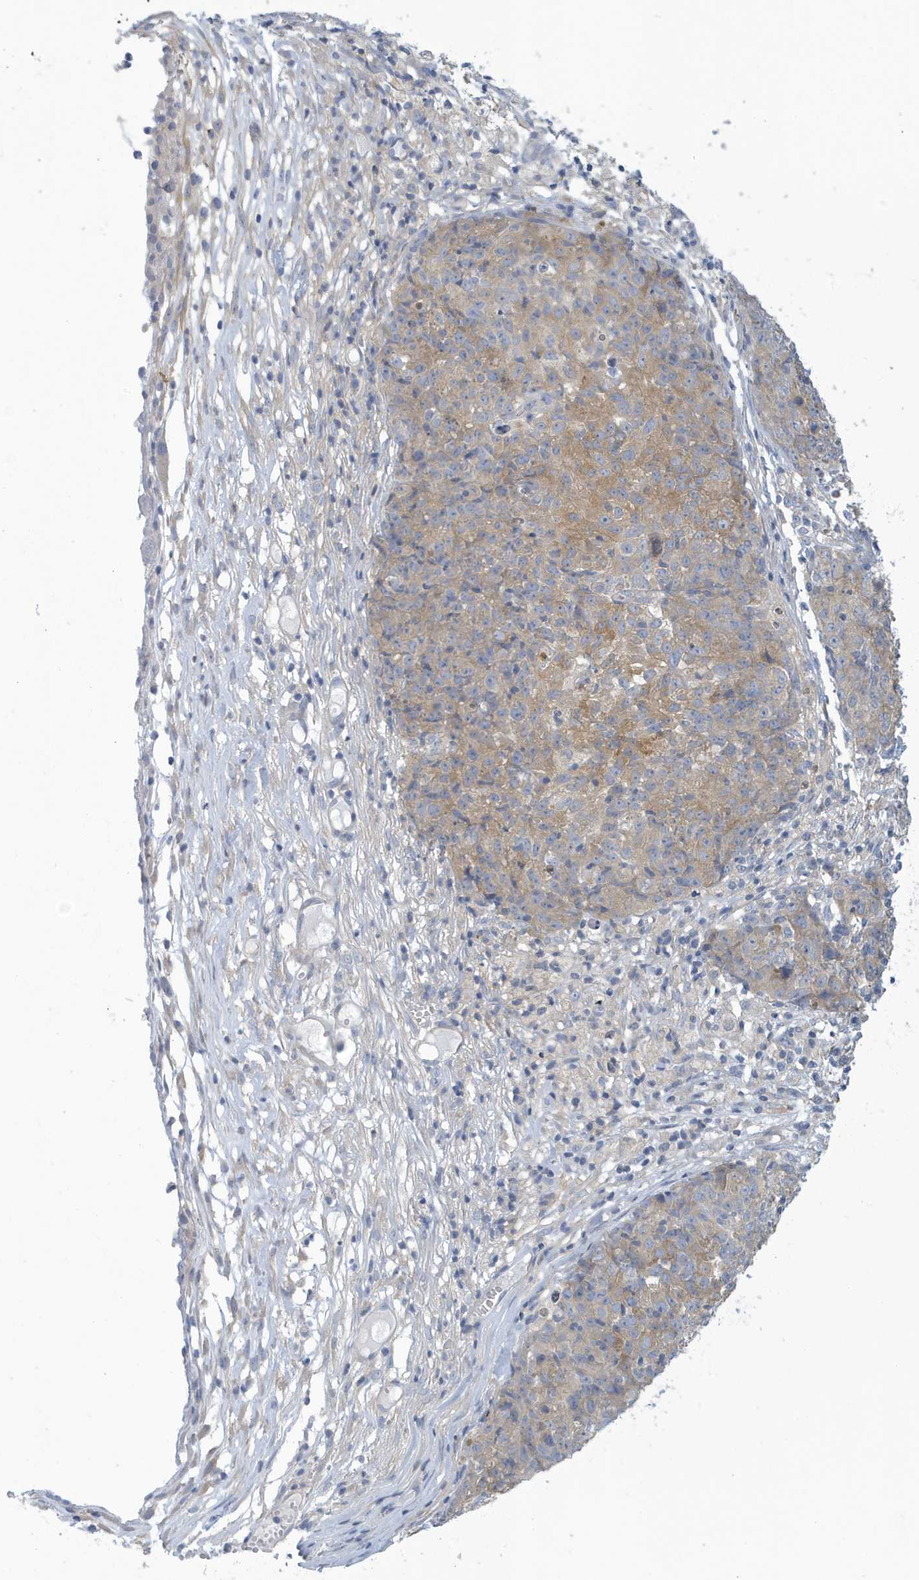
{"staining": {"intensity": "weak", "quantity": ">75%", "location": "cytoplasmic/membranous"}, "tissue": "ovarian cancer", "cell_type": "Tumor cells", "image_type": "cancer", "snomed": [{"axis": "morphology", "description": "Carcinoma, endometroid"}, {"axis": "topography", "description": "Ovary"}], "caption": "Immunohistochemical staining of human ovarian cancer displays low levels of weak cytoplasmic/membranous protein staining in approximately >75% of tumor cells. (DAB IHC with brightfield microscopy, high magnification).", "gene": "VTA1", "patient": {"sex": "female", "age": 42}}